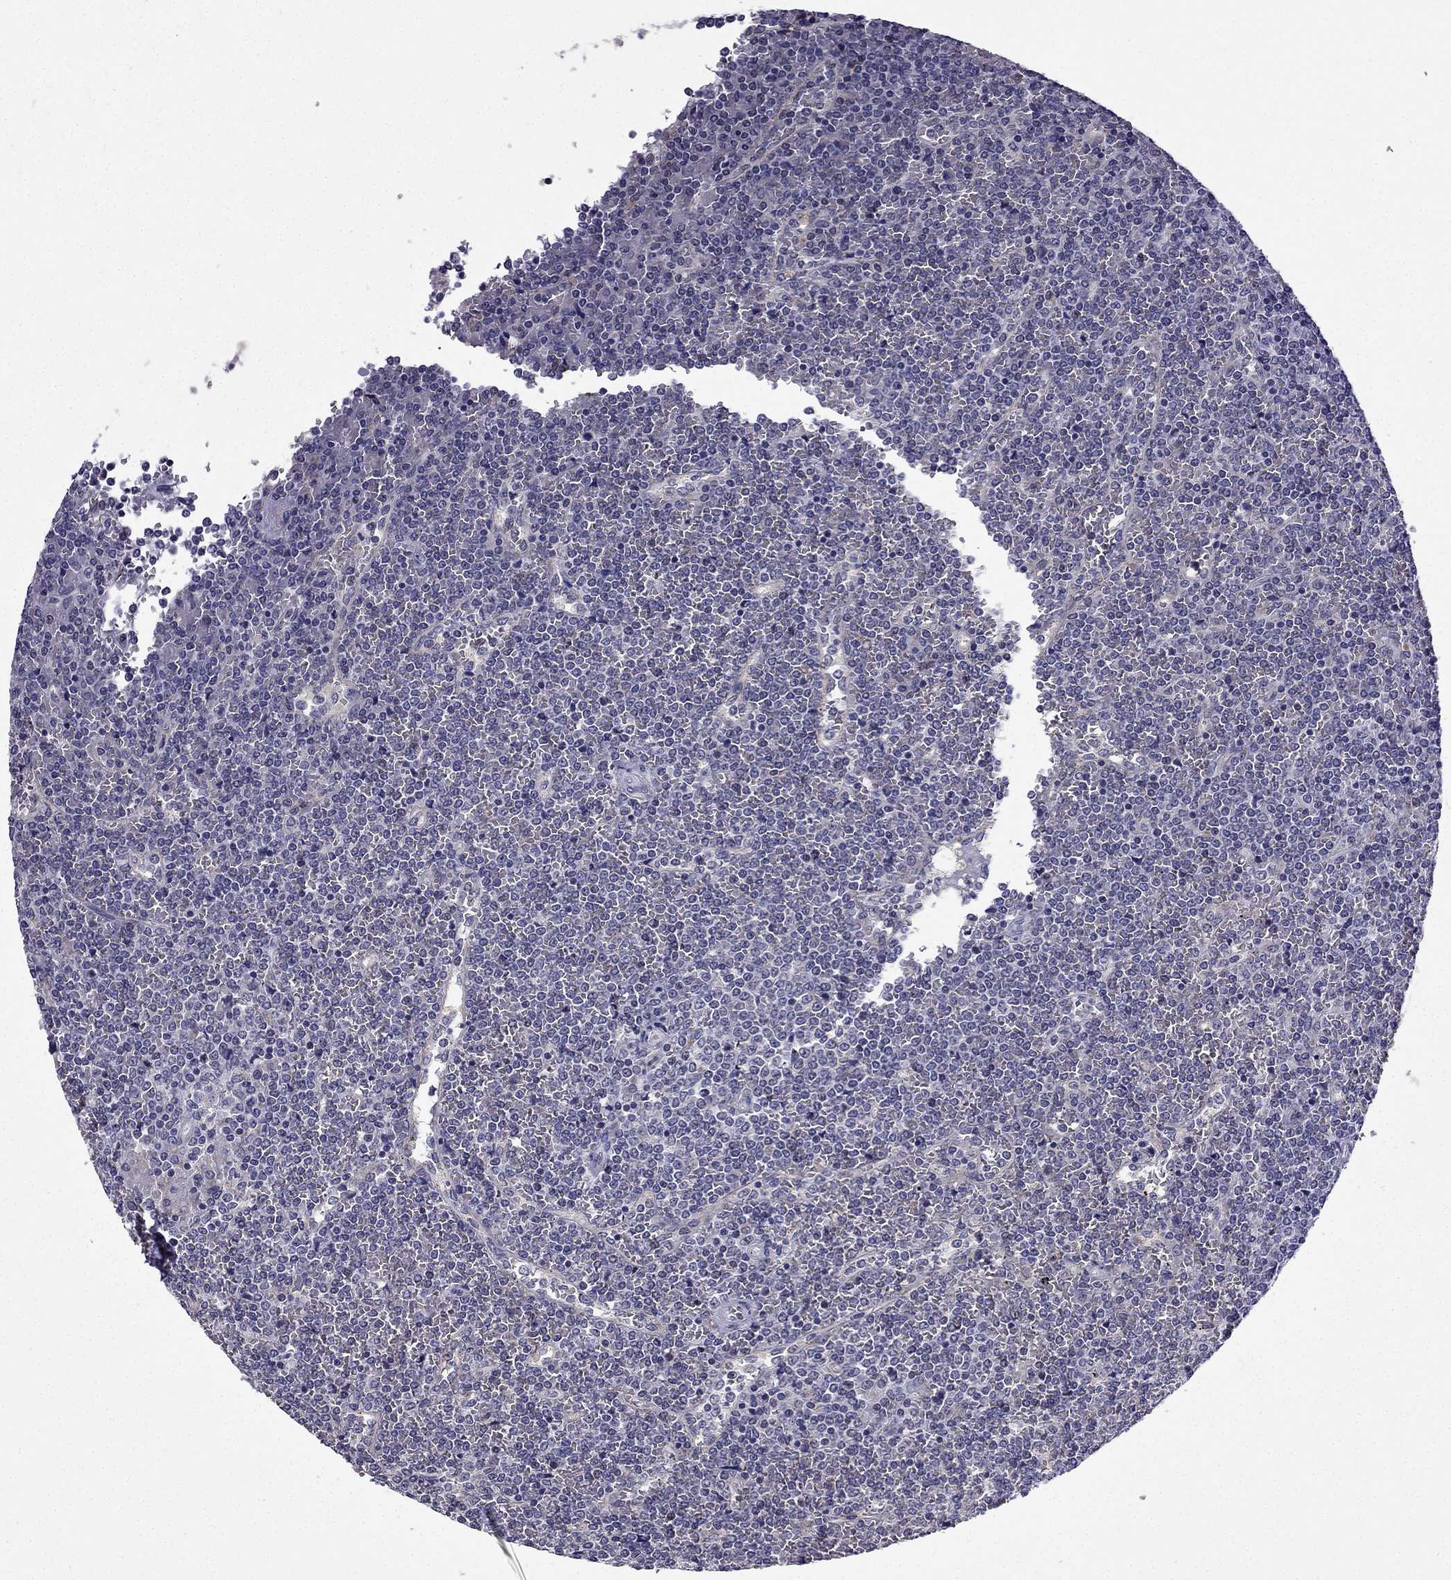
{"staining": {"intensity": "negative", "quantity": "none", "location": "none"}, "tissue": "lymphoma", "cell_type": "Tumor cells", "image_type": "cancer", "snomed": [{"axis": "morphology", "description": "Malignant lymphoma, non-Hodgkin's type, Low grade"}, {"axis": "topography", "description": "Spleen"}], "caption": "The immunohistochemistry photomicrograph has no significant staining in tumor cells of lymphoma tissue.", "gene": "SLC6A2", "patient": {"sex": "female", "age": 19}}